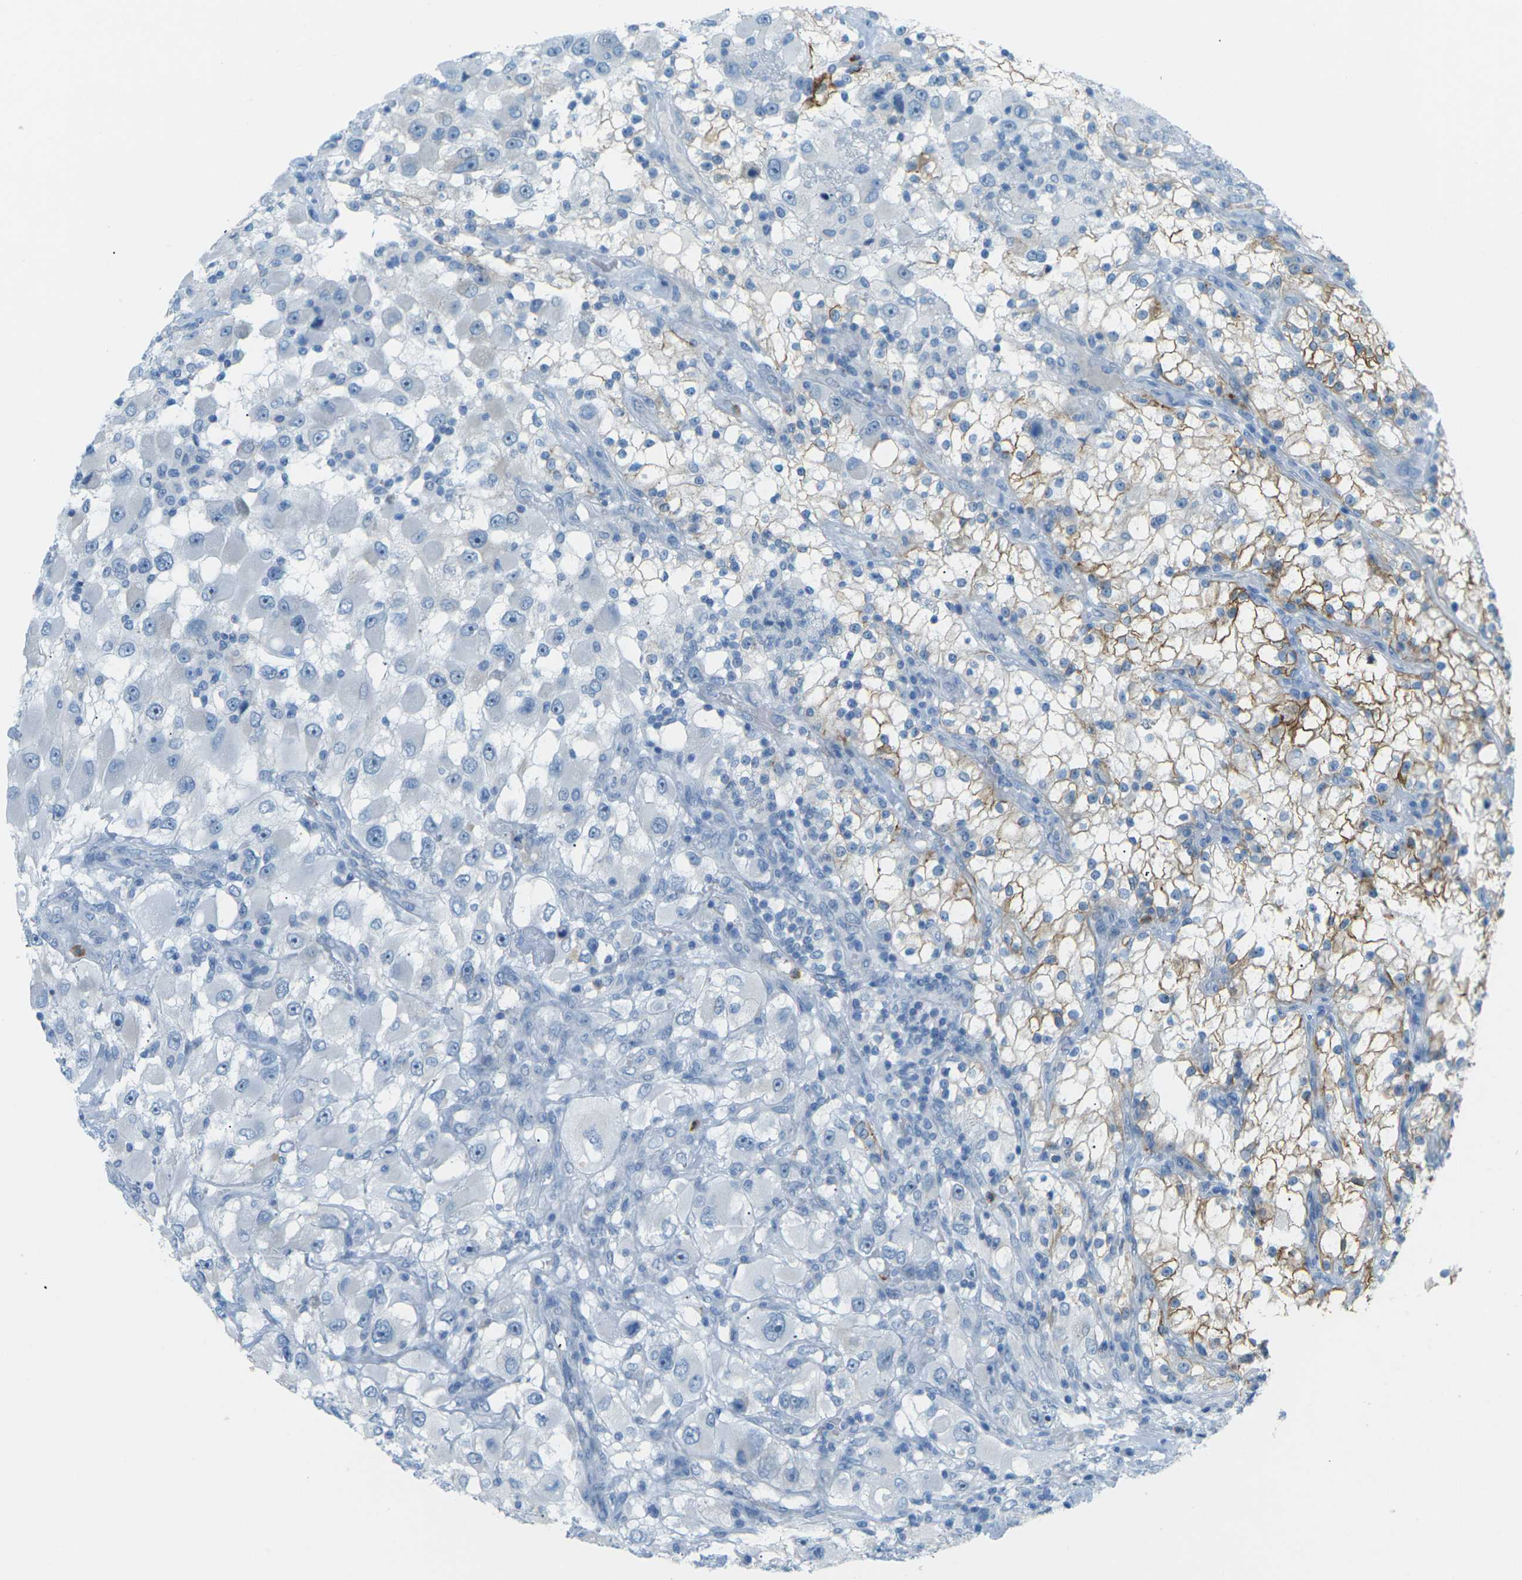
{"staining": {"intensity": "moderate", "quantity": "<25%", "location": "cytoplasmic/membranous"}, "tissue": "renal cancer", "cell_type": "Tumor cells", "image_type": "cancer", "snomed": [{"axis": "morphology", "description": "Adenocarcinoma, NOS"}, {"axis": "topography", "description": "Kidney"}], "caption": "This image exhibits immunohistochemistry staining of adenocarcinoma (renal), with low moderate cytoplasmic/membranous expression in approximately <25% of tumor cells.", "gene": "CDH16", "patient": {"sex": "female", "age": 52}}